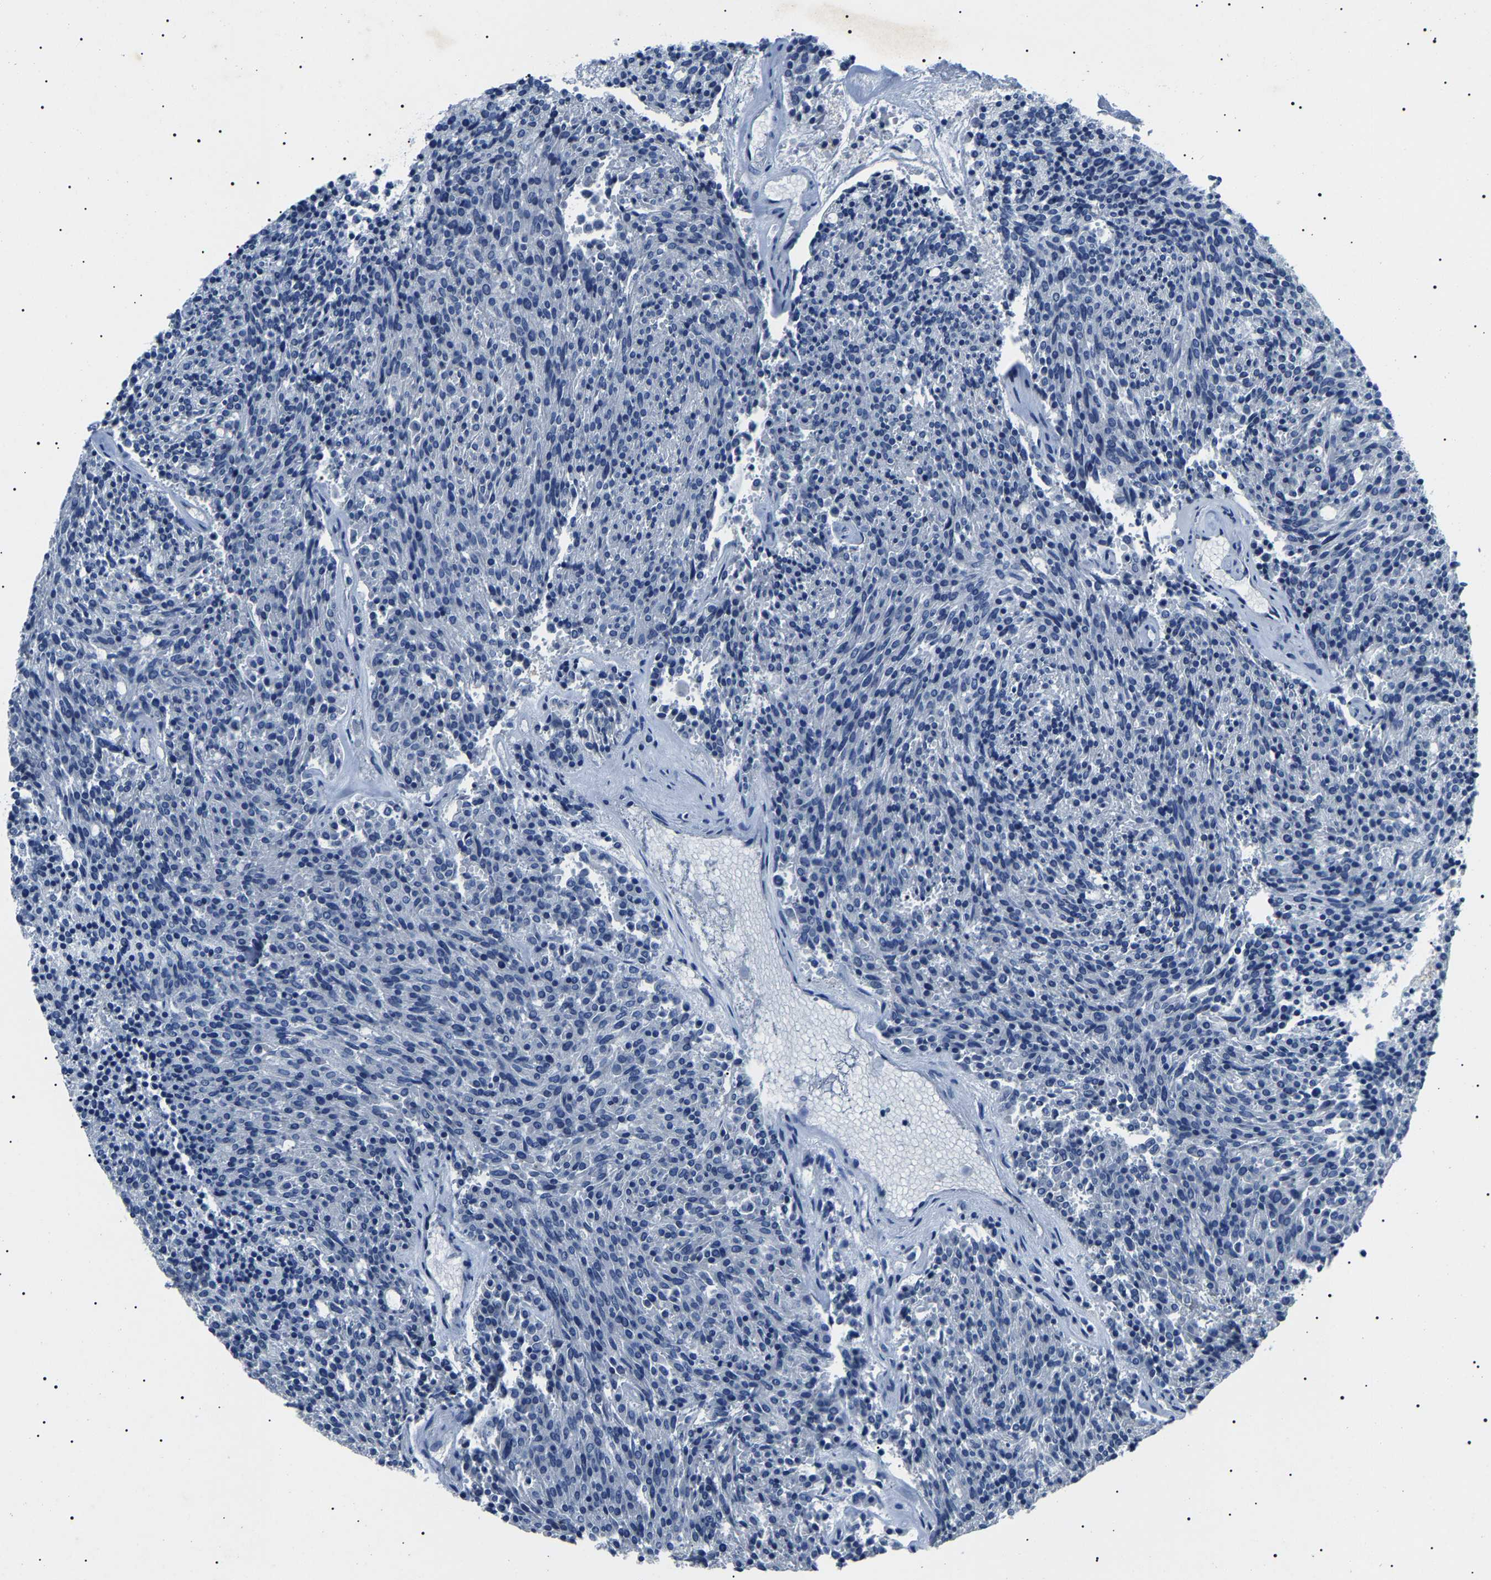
{"staining": {"intensity": "negative", "quantity": "none", "location": "none"}, "tissue": "carcinoid", "cell_type": "Tumor cells", "image_type": "cancer", "snomed": [{"axis": "morphology", "description": "Carcinoid, malignant, NOS"}, {"axis": "topography", "description": "Pancreas"}], "caption": "High magnification brightfield microscopy of carcinoid stained with DAB (brown) and counterstained with hematoxylin (blue): tumor cells show no significant positivity.", "gene": "KLK15", "patient": {"sex": "female", "age": 54}}